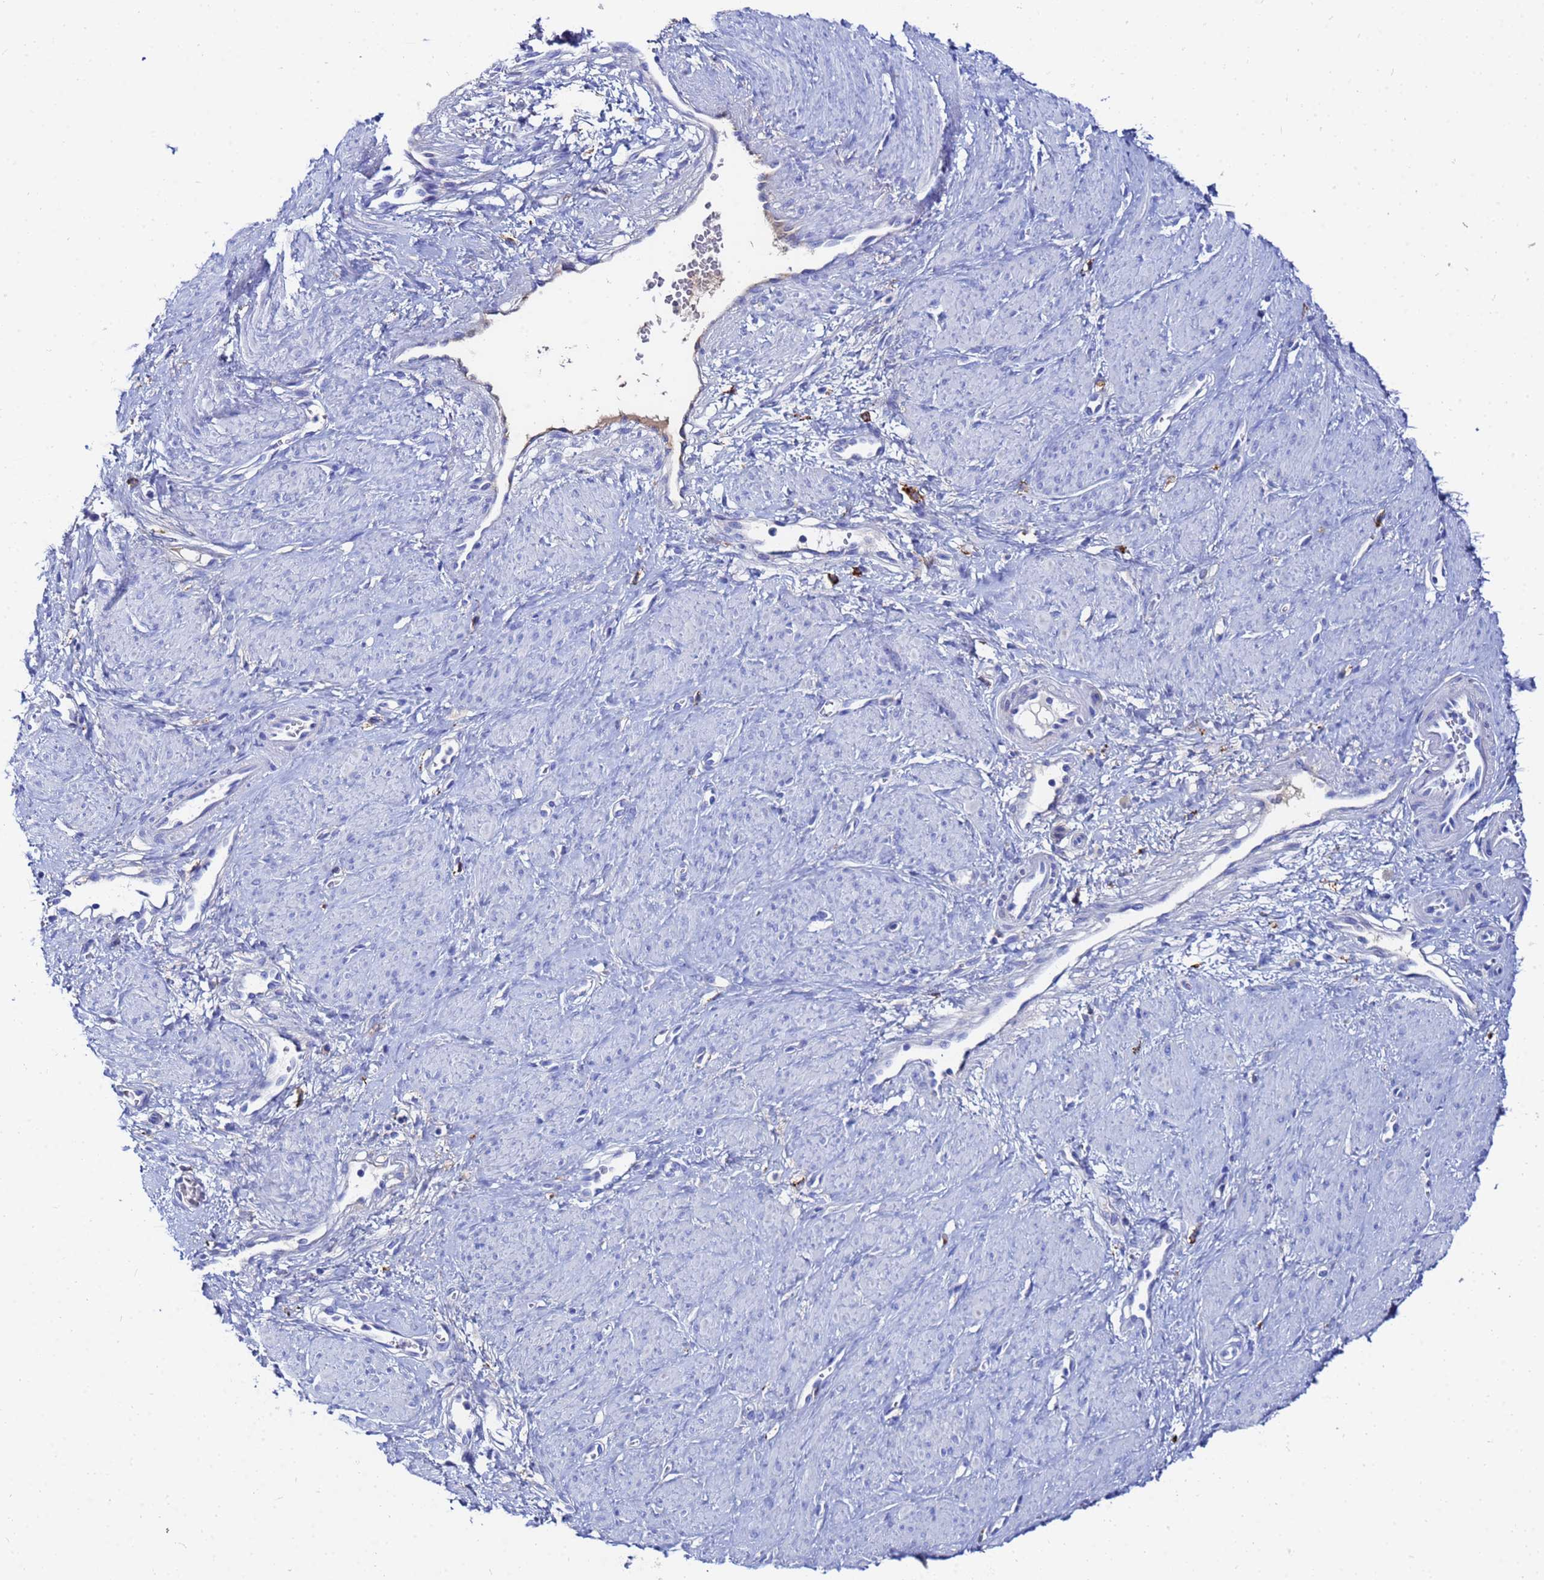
{"staining": {"intensity": "negative", "quantity": "none", "location": "none"}, "tissue": "smooth muscle", "cell_type": "Smooth muscle cells", "image_type": "normal", "snomed": [{"axis": "morphology", "description": "Normal tissue, NOS"}, {"axis": "topography", "description": "Smooth muscle"}, {"axis": "topography", "description": "Uterus"}], "caption": "Protein analysis of unremarkable smooth muscle shows no significant staining in smooth muscle cells.", "gene": "AQP12A", "patient": {"sex": "female", "age": 39}}